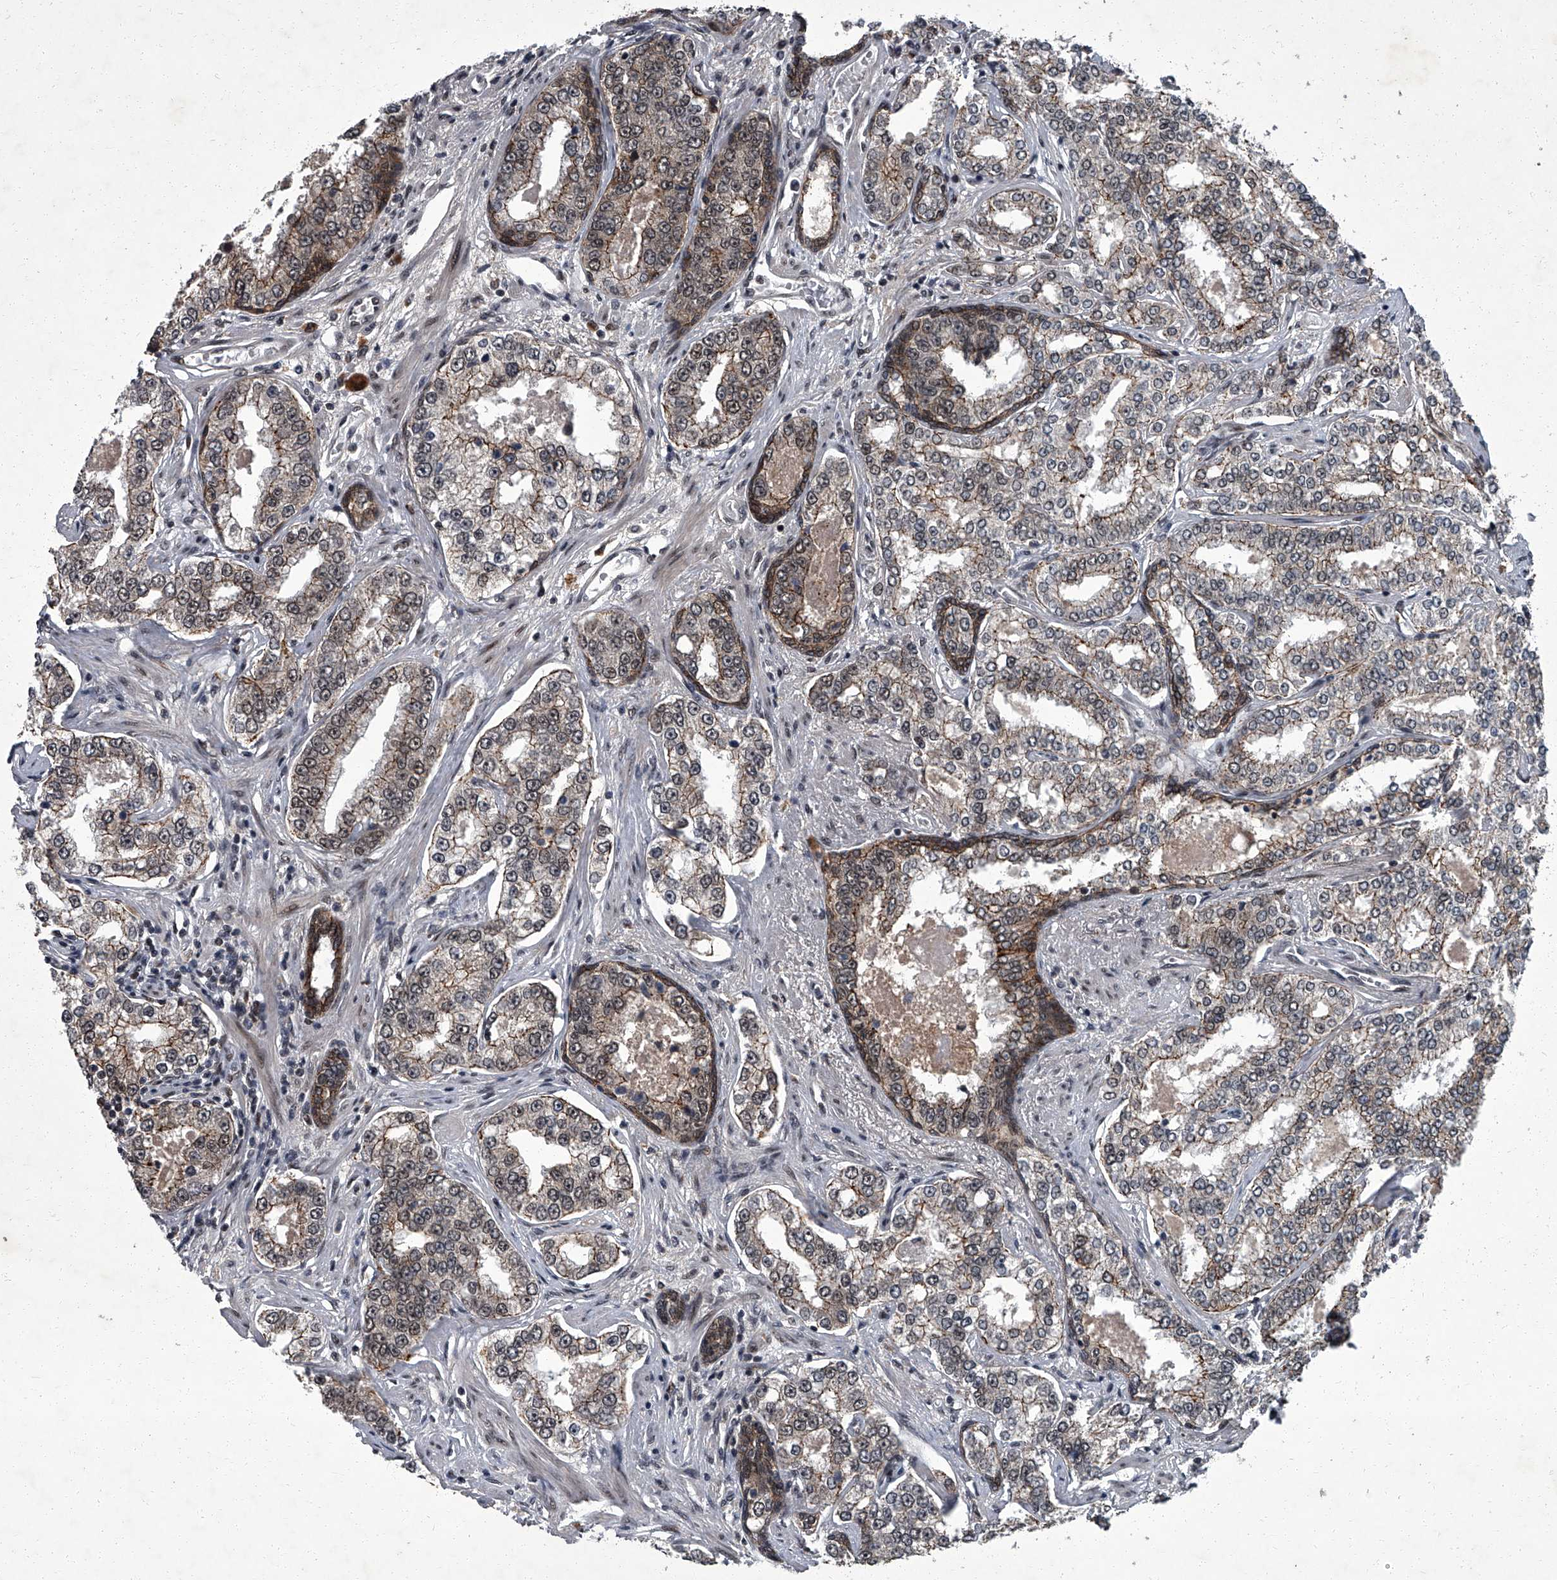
{"staining": {"intensity": "moderate", "quantity": "25%-75%", "location": "cytoplasmic/membranous,nuclear"}, "tissue": "prostate cancer", "cell_type": "Tumor cells", "image_type": "cancer", "snomed": [{"axis": "morphology", "description": "Normal tissue, NOS"}, {"axis": "morphology", "description": "Adenocarcinoma, High grade"}, {"axis": "topography", "description": "Prostate"}], "caption": "Protein expression analysis of high-grade adenocarcinoma (prostate) demonstrates moderate cytoplasmic/membranous and nuclear expression in about 25%-75% of tumor cells. The protein of interest is stained brown, and the nuclei are stained in blue (DAB IHC with brightfield microscopy, high magnification).", "gene": "ZNF518B", "patient": {"sex": "male", "age": 83}}